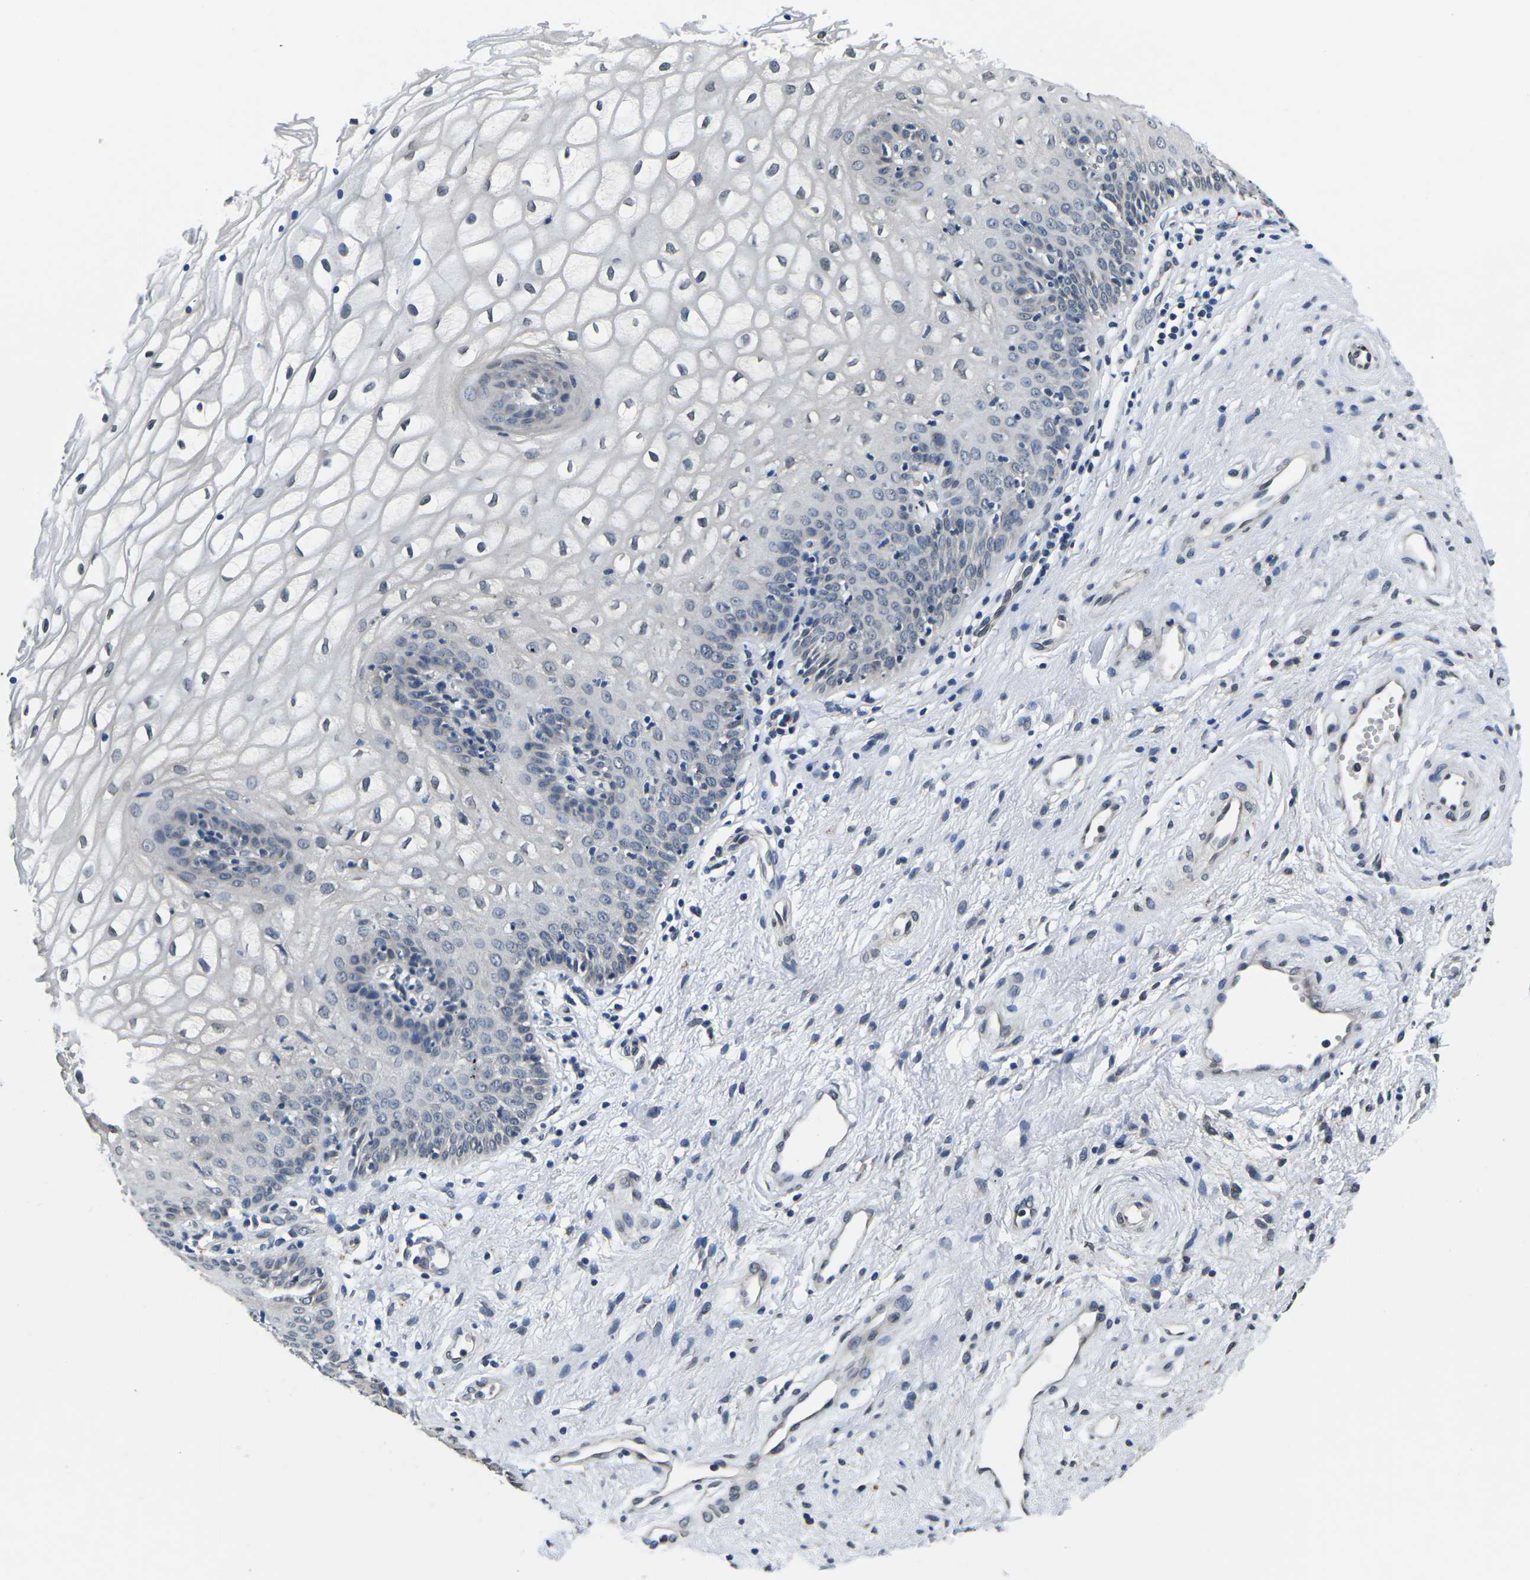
{"staining": {"intensity": "negative", "quantity": "none", "location": "none"}, "tissue": "vagina", "cell_type": "Squamous epithelial cells", "image_type": "normal", "snomed": [{"axis": "morphology", "description": "Normal tissue, NOS"}, {"axis": "topography", "description": "Vagina"}], "caption": "Vagina stained for a protein using immunohistochemistry exhibits no staining squamous epithelial cells.", "gene": "SNX10", "patient": {"sex": "female", "age": 34}}